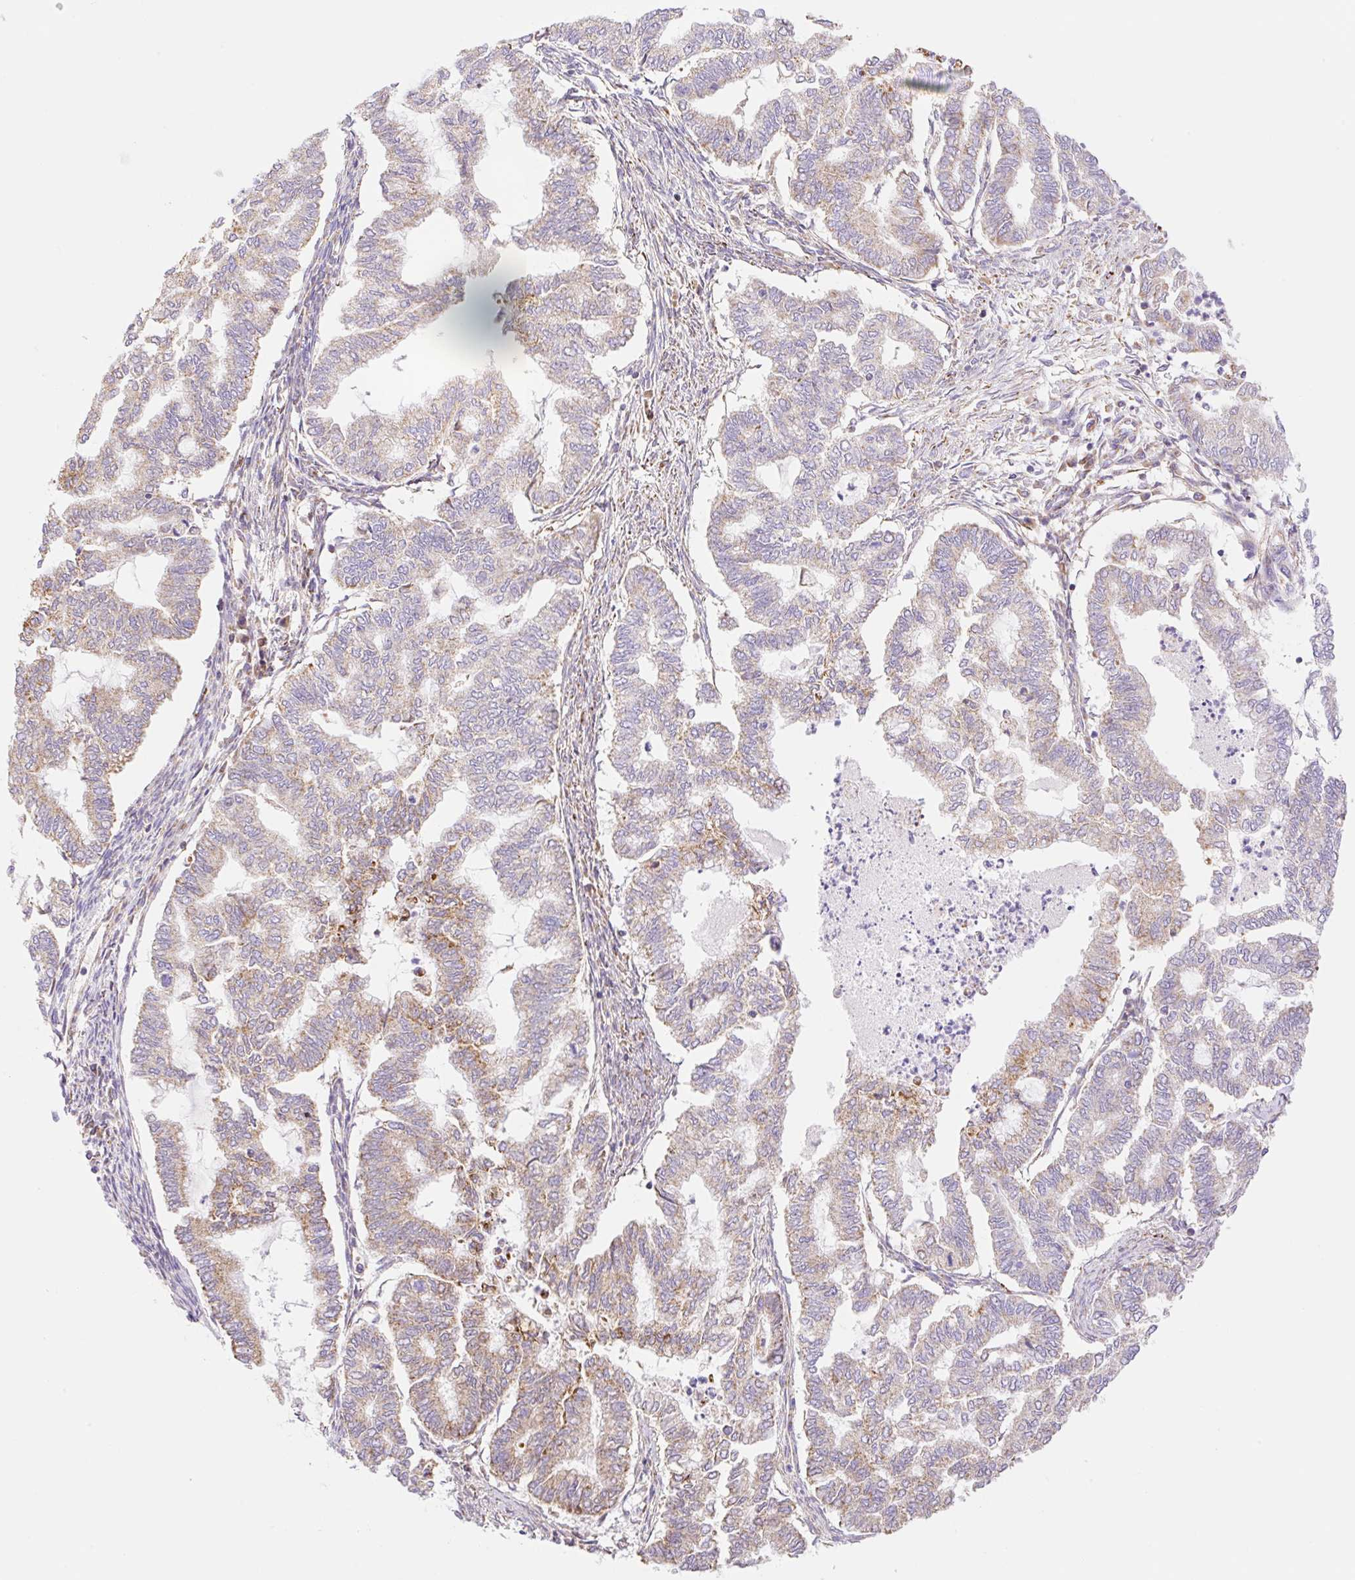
{"staining": {"intensity": "moderate", "quantity": ">75%", "location": "cytoplasmic/membranous"}, "tissue": "endometrial cancer", "cell_type": "Tumor cells", "image_type": "cancer", "snomed": [{"axis": "morphology", "description": "Adenocarcinoma, NOS"}, {"axis": "topography", "description": "Endometrium"}], "caption": "Immunohistochemistry (IHC) image of endometrial adenocarcinoma stained for a protein (brown), which exhibits medium levels of moderate cytoplasmic/membranous positivity in about >75% of tumor cells.", "gene": "ETNK2", "patient": {"sex": "female", "age": 79}}